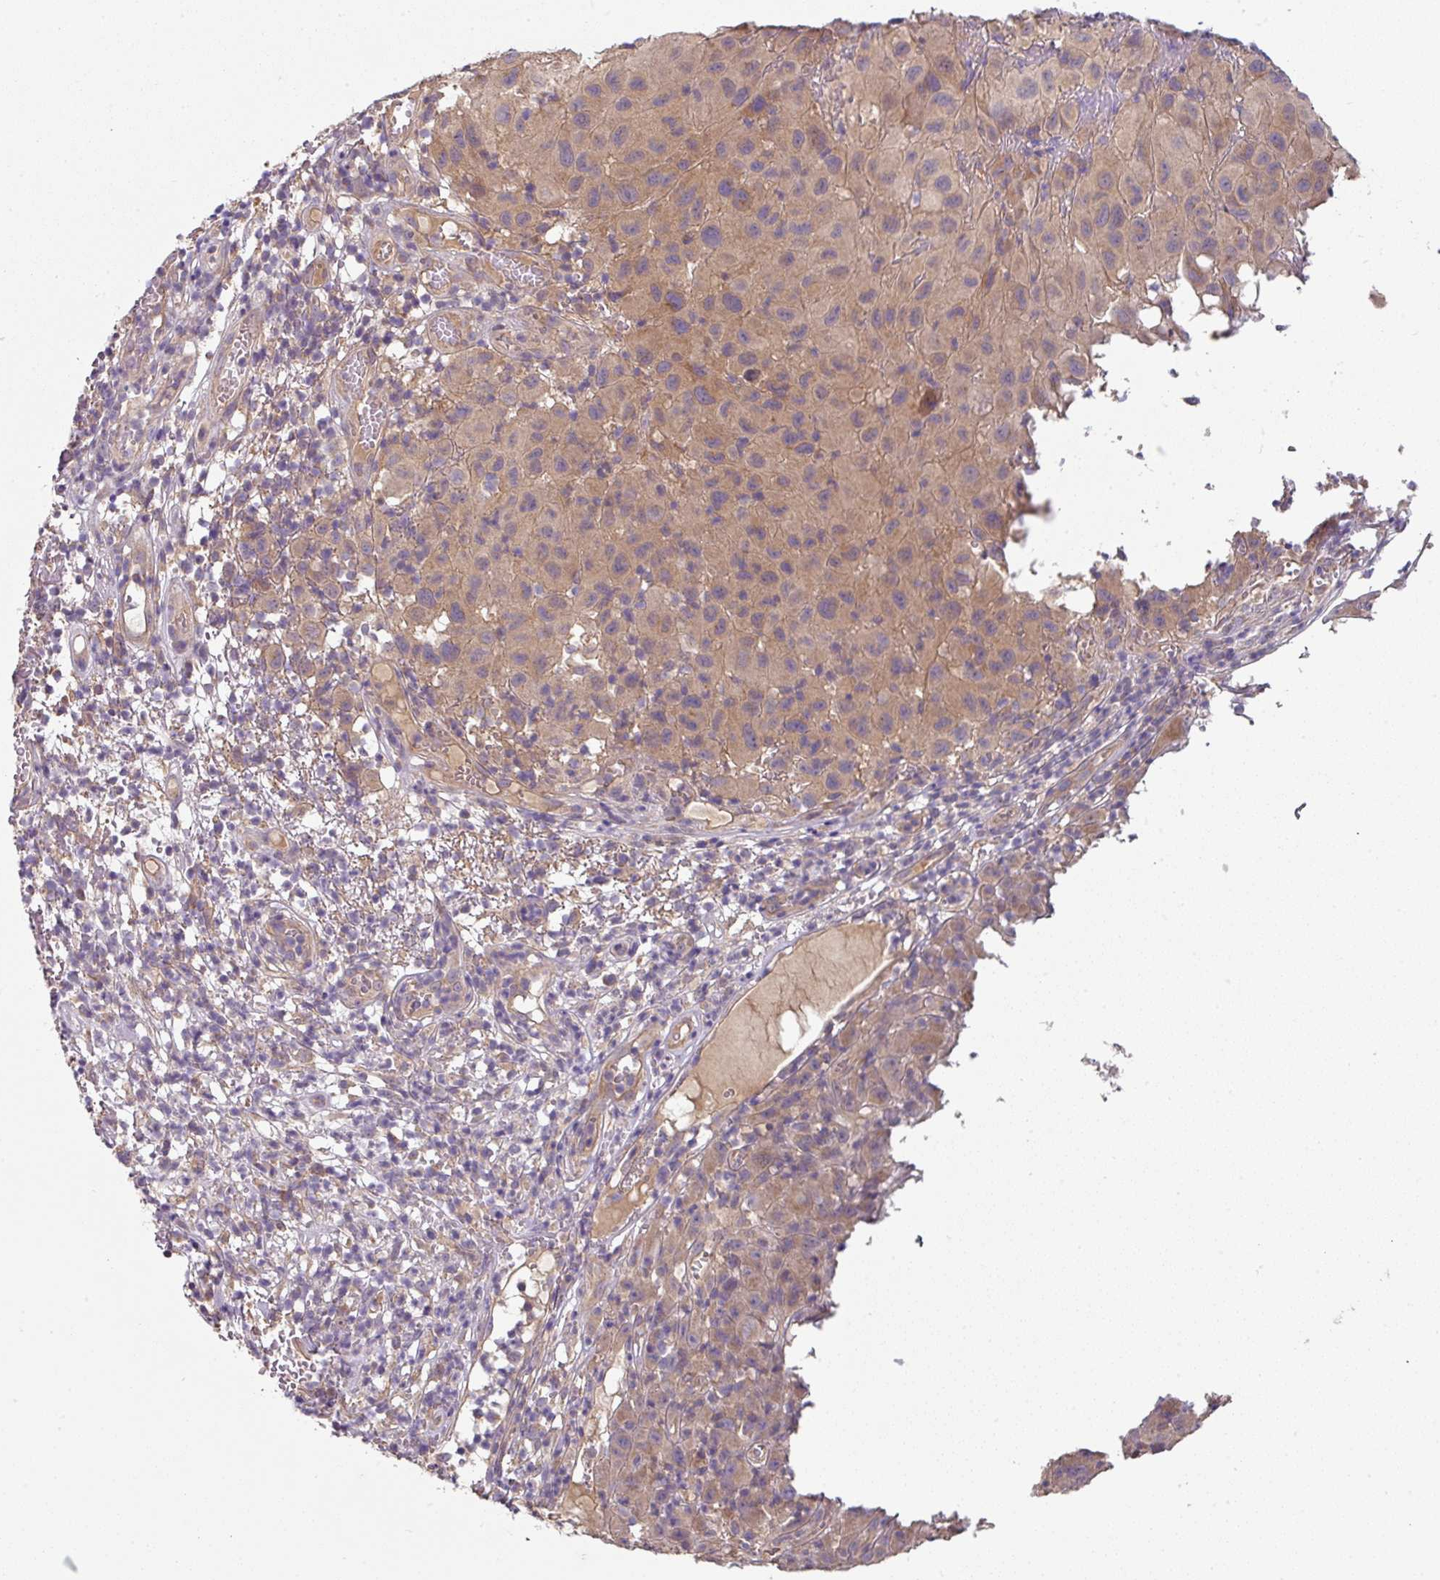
{"staining": {"intensity": "weak", "quantity": "<25%", "location": "cytoplasmic/membranous"}, "tissue": "melanoma", "cell_type": "Tumor cells", "image_type": "cancer", "snomed": [{"axis": "morphology", "description": "Malignant melanoma, NOS"}, {"axis": "topography", "description": "Skin"}], "caption": "Immunohistochemistry (IHC) histopathology image of human melanoma stained for a protein (brown), which shows no staining in tumor cells.", "gene": "C4orf48", "patient": {"sex": "male", "age": 73}}